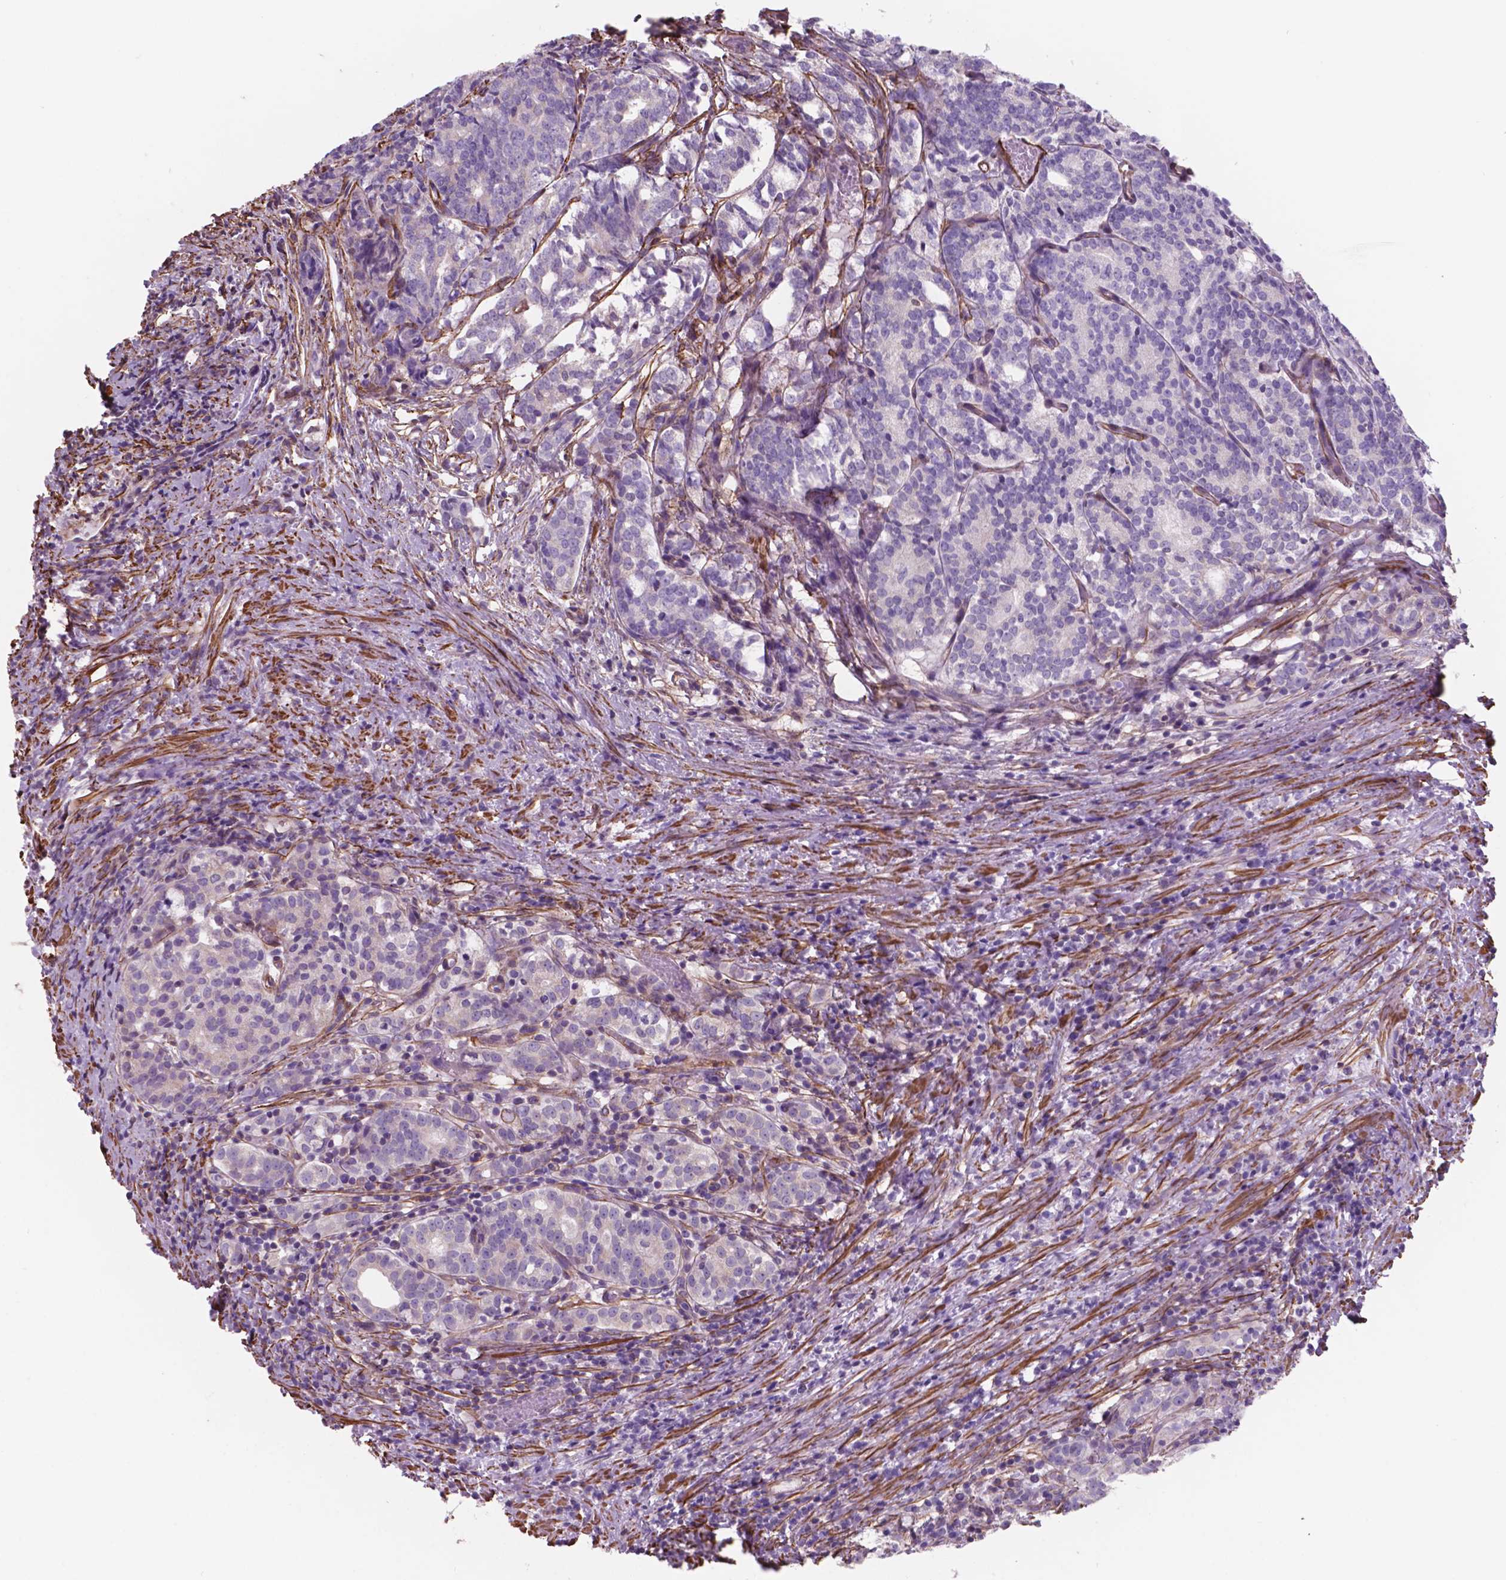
{"staining": {"intensity": "negative", "quantity": "none", "location": "none"}, "tissue": "prostate cancer", "cell_type": "Tumor cells", "image_type": "cancer", "snomed": [{"axis": "morphology", "description": "Adenocarcinoma, High grade"}, {"axis": "topography", "description": "Prostate"}], "caption": "The micrograph reveals no significant positivity in tumor cells of prostate high-grade adenocarcinoma.", "gene": "TOR2A", "patient": {"sex": "male", "age": 53}}